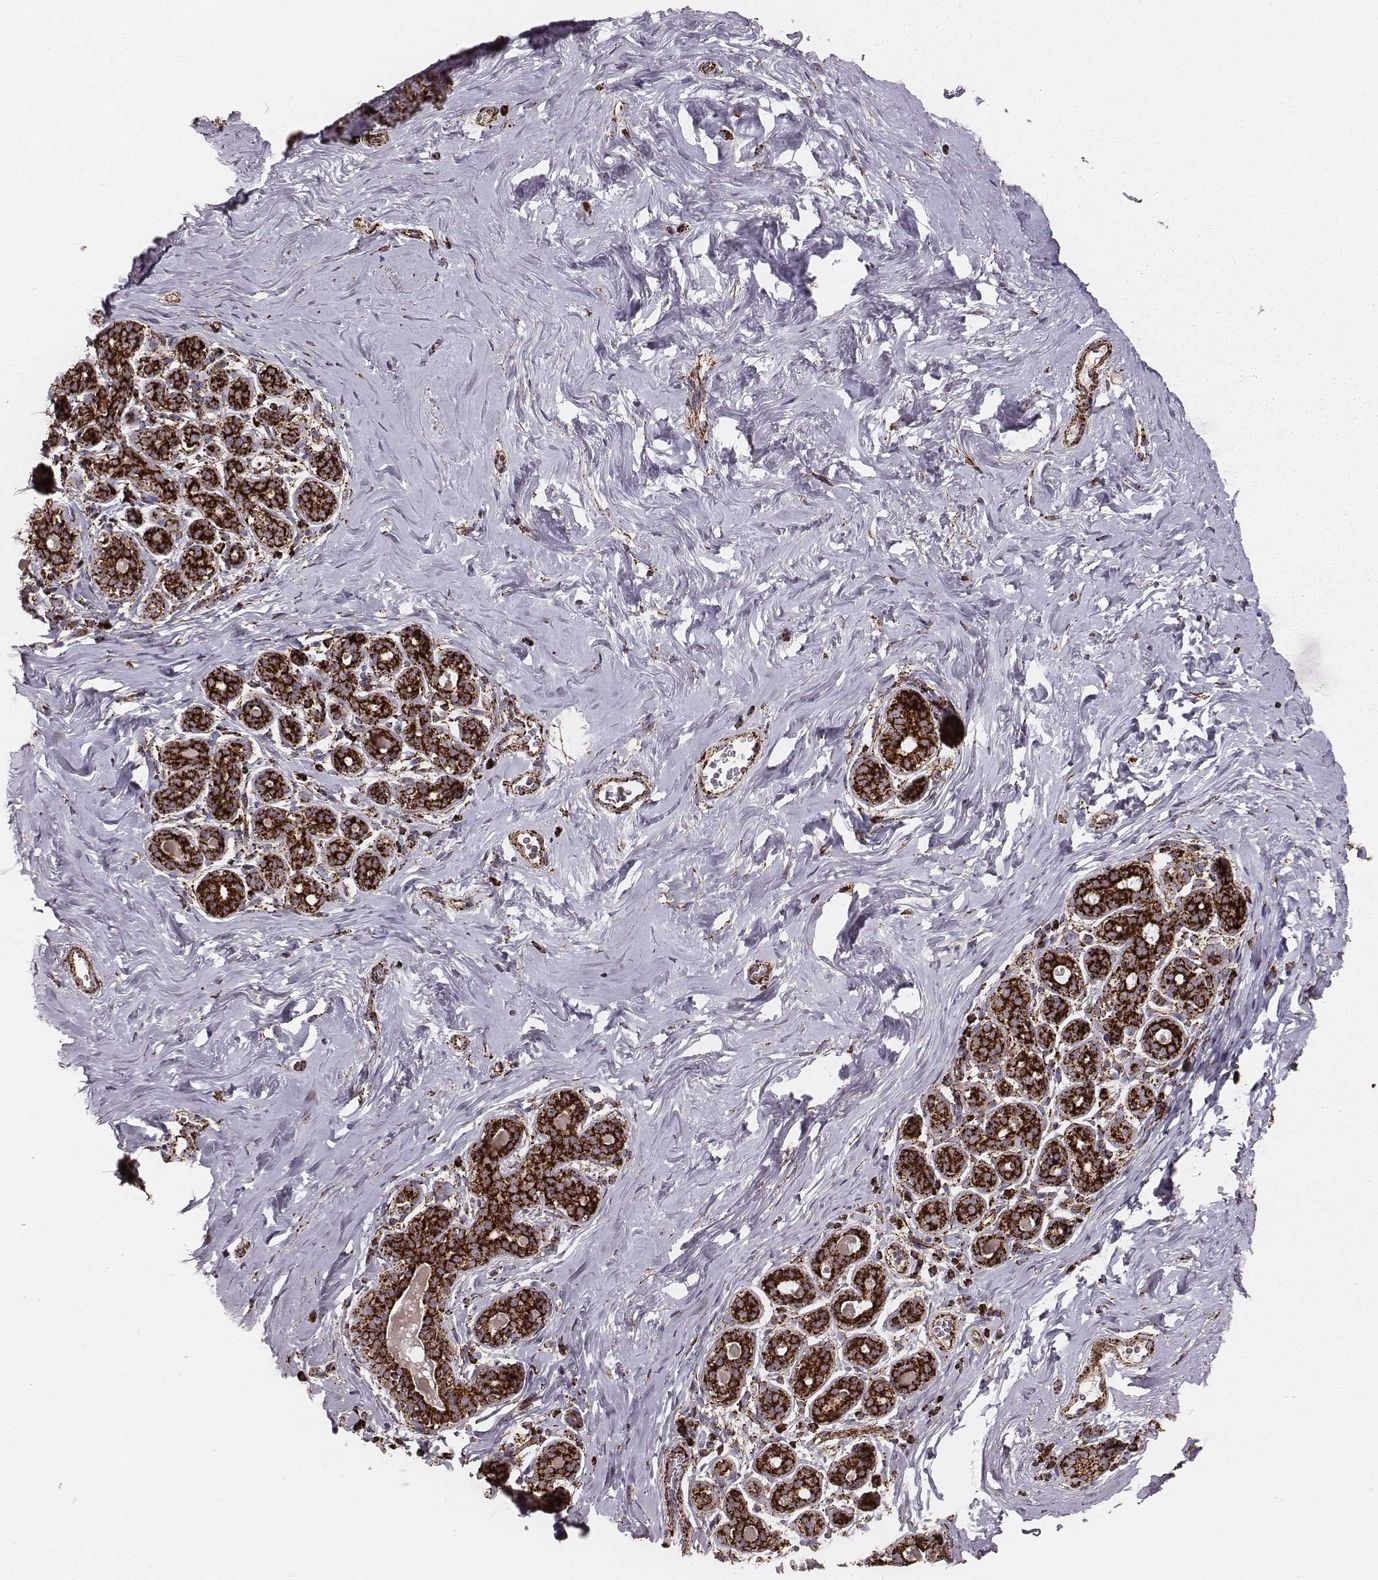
{"staining": {"intensity": "strong", "quantity": ">75%", "location": "cytoplasmic/membranous"}, "tissue": "breast", "cell_type": "Adipocytes", "image_type": "normal", "snomed": [{"axis": "morphology", "description": "Normal tissue, NOS"}, {"axis": "topography", "description": "Skin"}, {"axis": "topography", "description": "Breast"}], "caption": "Immunohistochemical staining of normal breast demonstrates high levels of strong cytoplasmic/membranous expression in approximately >75% of adipocytes.", "gene": "TUFM", "patient": {"sex": "female", "age": 43}}